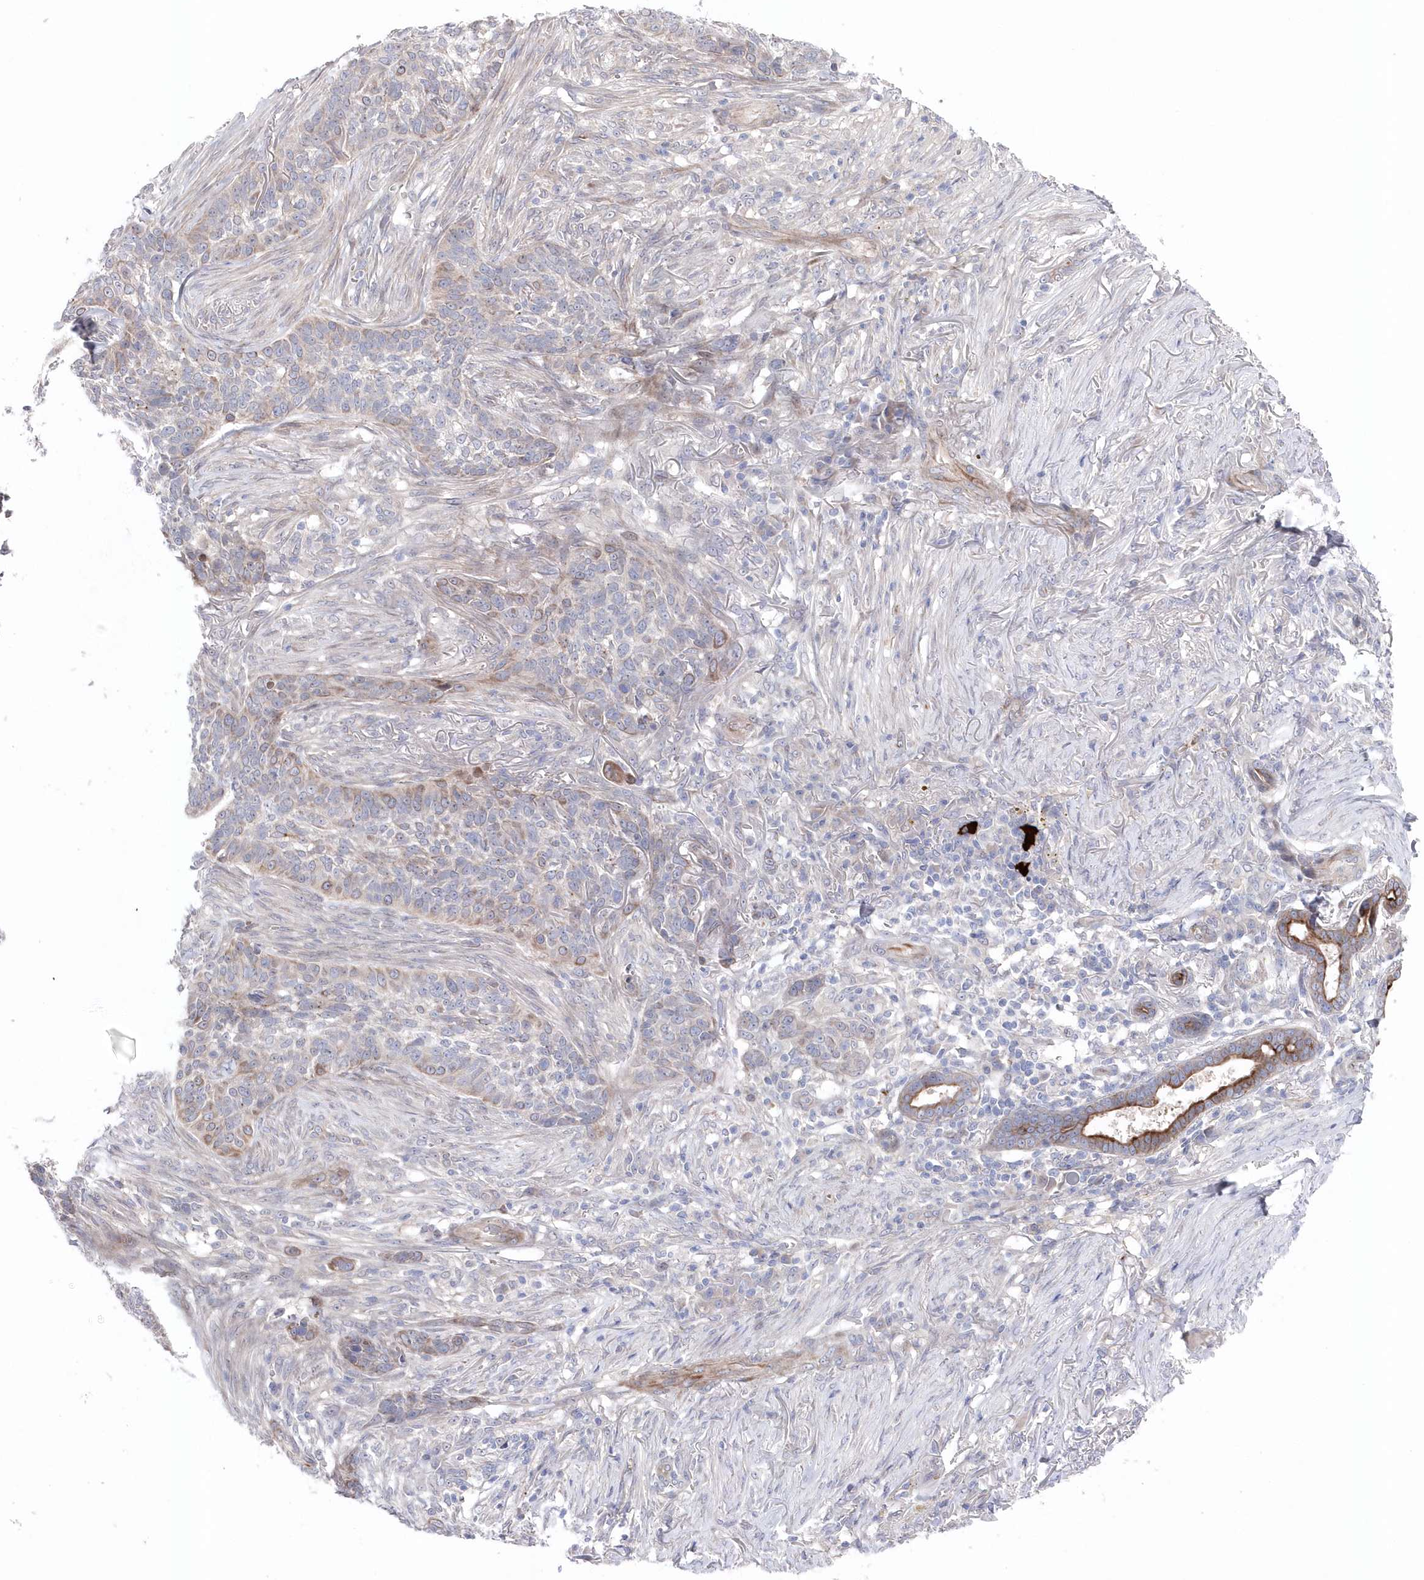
{"staining": {"intensity": "negative", "quantity": "none", "location": "none"}, "tissue": "skin cancer", "cell_type": "Tumor cells", "image_type": "cancer", "snomed": [{"axis": "morphology", "description": "Basal cell carcinoma"}, {"axis": "topography", "description": "Skin"}], "caption": "There is no significant staining in tumor cells of basal cell carcinoma (skin).", "gene": "KIAA1586", "patient": {"sex": "male", "age": 85}}